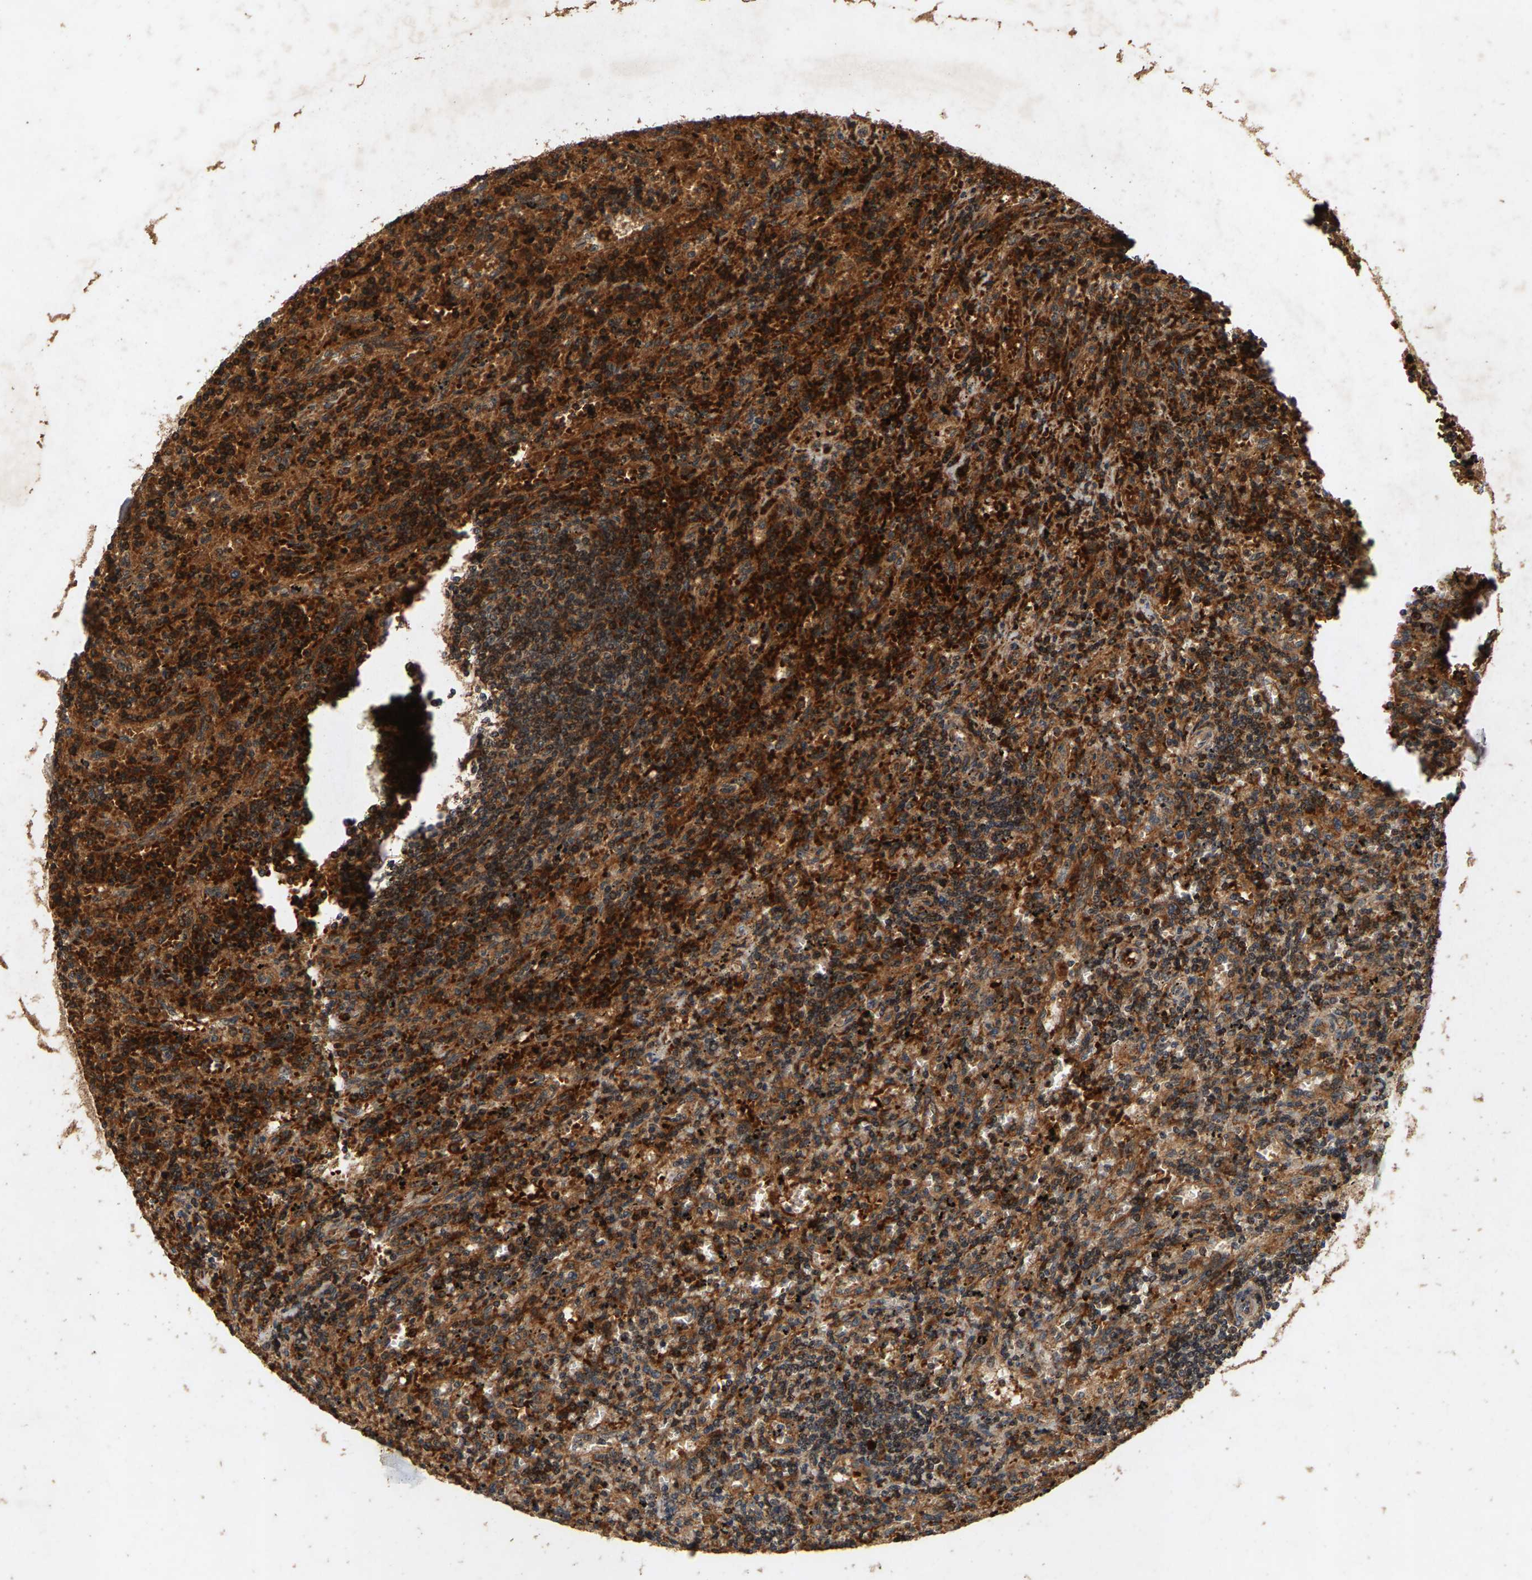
{"staining": {"intensity": "moderate", "quantity": ">75%", "location": "cytoplasmic/membranous"}, "tissue": "lymphoma", "cell_type": "Tumor cells", "image_type": "cancer", "snomed": [{"axis": "morphology", "description": "Malignant lymphoma, non-Hodgkin's type, Low grade"}, {"axis": "topography", "description": "Spleen"}], "caption": "The histopathology image reveals a brown stain indicating the presence of a protein in the cytoplasmic/membranous of tumor cells in malignant lymphoma, non-Hodgkin's type (low-grade).", "gene": "CIDEC", "patient": {"sex": "male", "age": 76}}